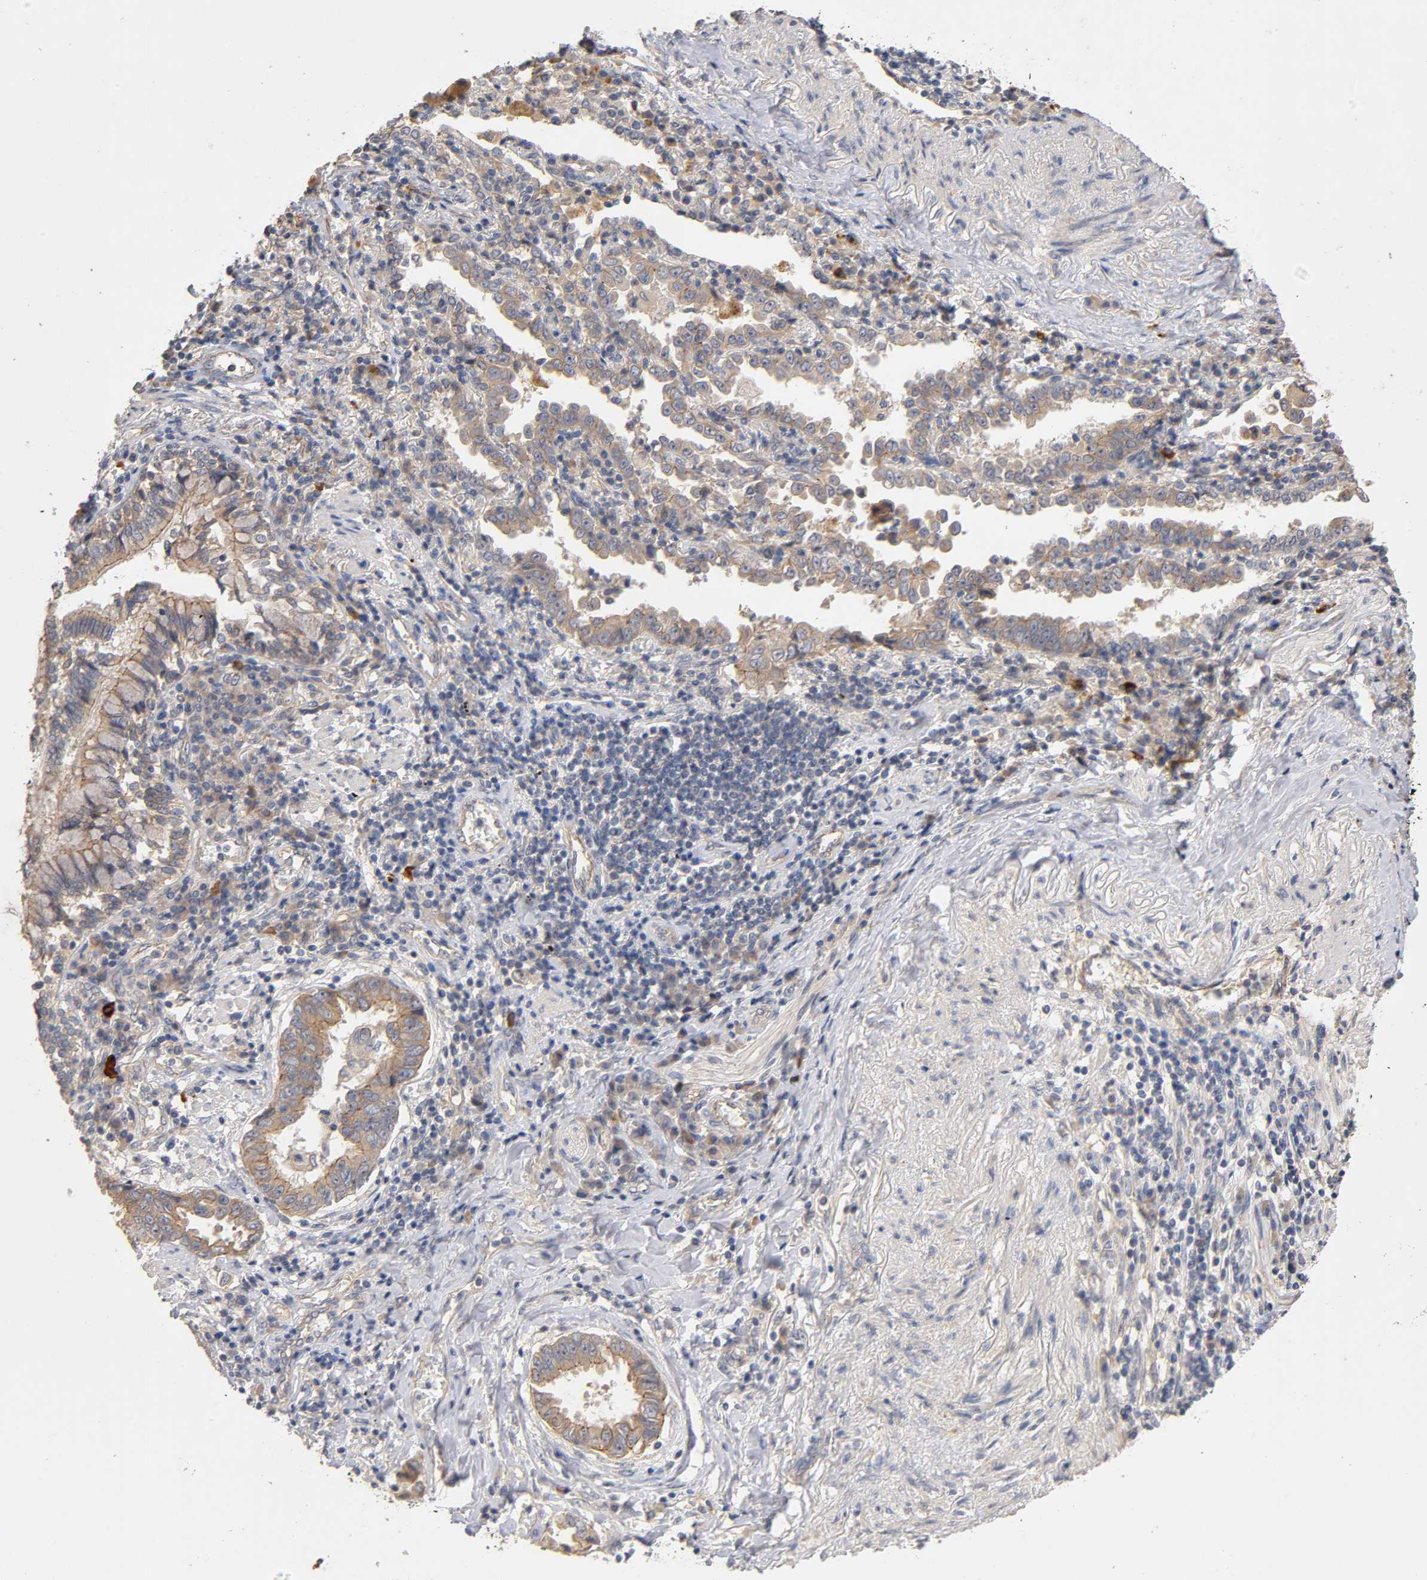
{"staining": {"intensity": "moderate", "quantity": ">75%", "location": "cytoplasmic/membranous"}, "tissue": "lung cancer", "cell_type": "Tumor cells", "image_type": "cancer", "snomed": [{"axis": "morphology", "description": "Normal tissue, NOS"}, {"axis": "morphology", "description": "Inflammation, NOS"}, {"axis": "morphology", "description": "Adenocarcinoma, NOS"}, {"axis": "topography", "description": "Lung"}], "caption": "The immunohistochemical stain labels moderate cytoplasmic/membranous staining in tumor cells of lung adenocarcinoma tissue.", "gene": "PDZD11", "patient": {"sex": "female", "age": 64}}